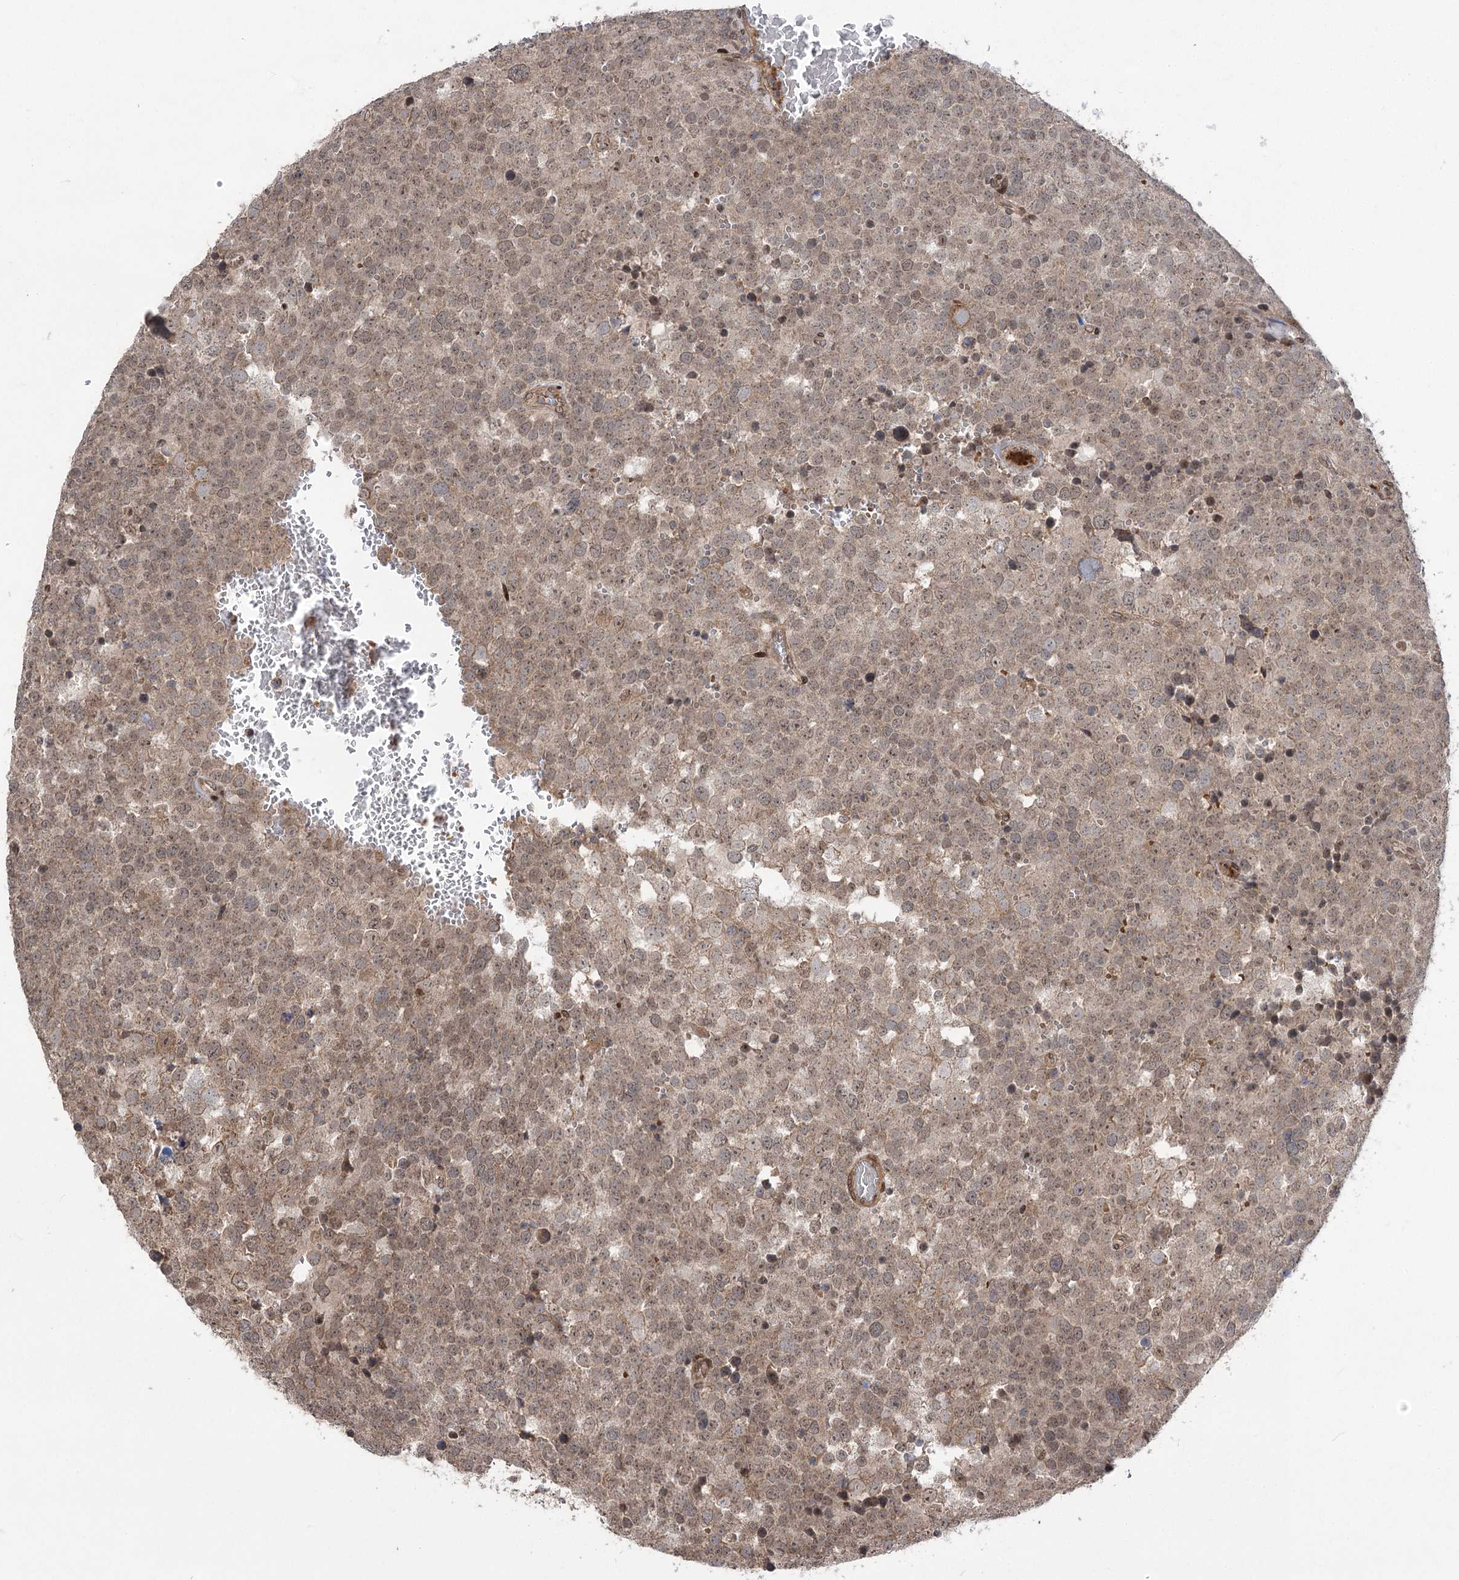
{"staining": {"intensity": "weak", "quantity": ">75%", "location": "cytoplasmic/membranous,nuclear"}, "tissue": "testis cancer", "cell_type": "Tumor cells", "image_type": "cancer", "snomed": [{"axis": "morphology", "description": "Seminoma, NOS"}, {"axis": "topography", "description": "Testis"}], "caption": "Approximately >75% of tumor cells in human testis seminoma show weak cytoplasmic/membranous and nuclear protein staining as visualized by brown immunohistochemical staining.", "gene": "TENM2", "patient": {"sex": "male", "age": 71}}